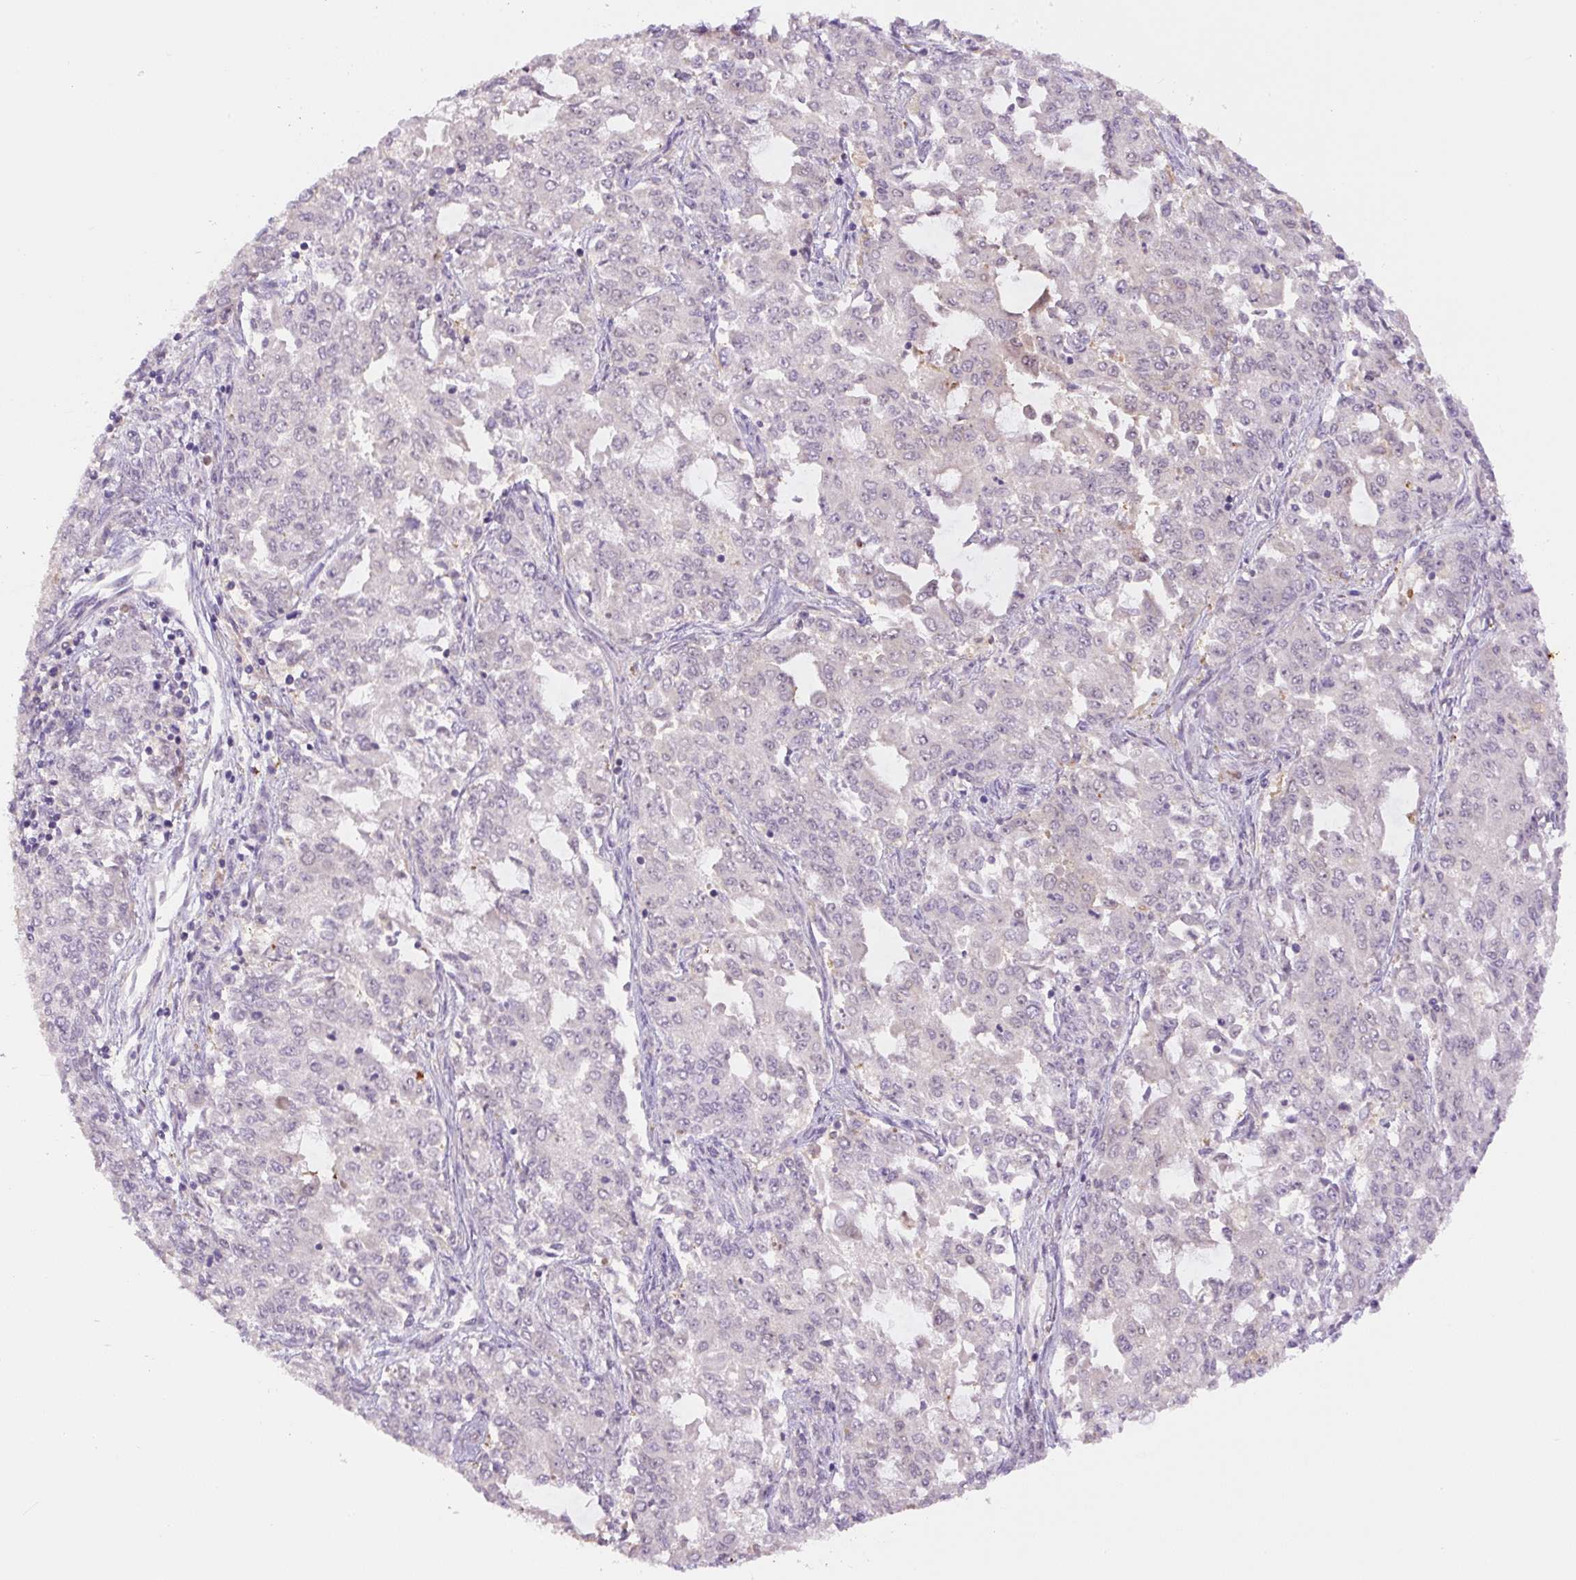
{"staining": {"intensity": "negative", "quantity": "none", "location": "none"}, "tissue": "endometrial cancer", "cell_type": "Tumor cells", "image_type": "cancer", "snomed": [{"axis": "morphology", "description": "Adenocarcinoma, NOS"}, {"axis": "topography", "description": "Endometrium"}], "caption": "A histopathology image of endometrial cancer stained for a protein demonstrates no brown staining in tumor cells.", "gene": "SPSB2", "patient": {"sex": "female", "age": 50}}